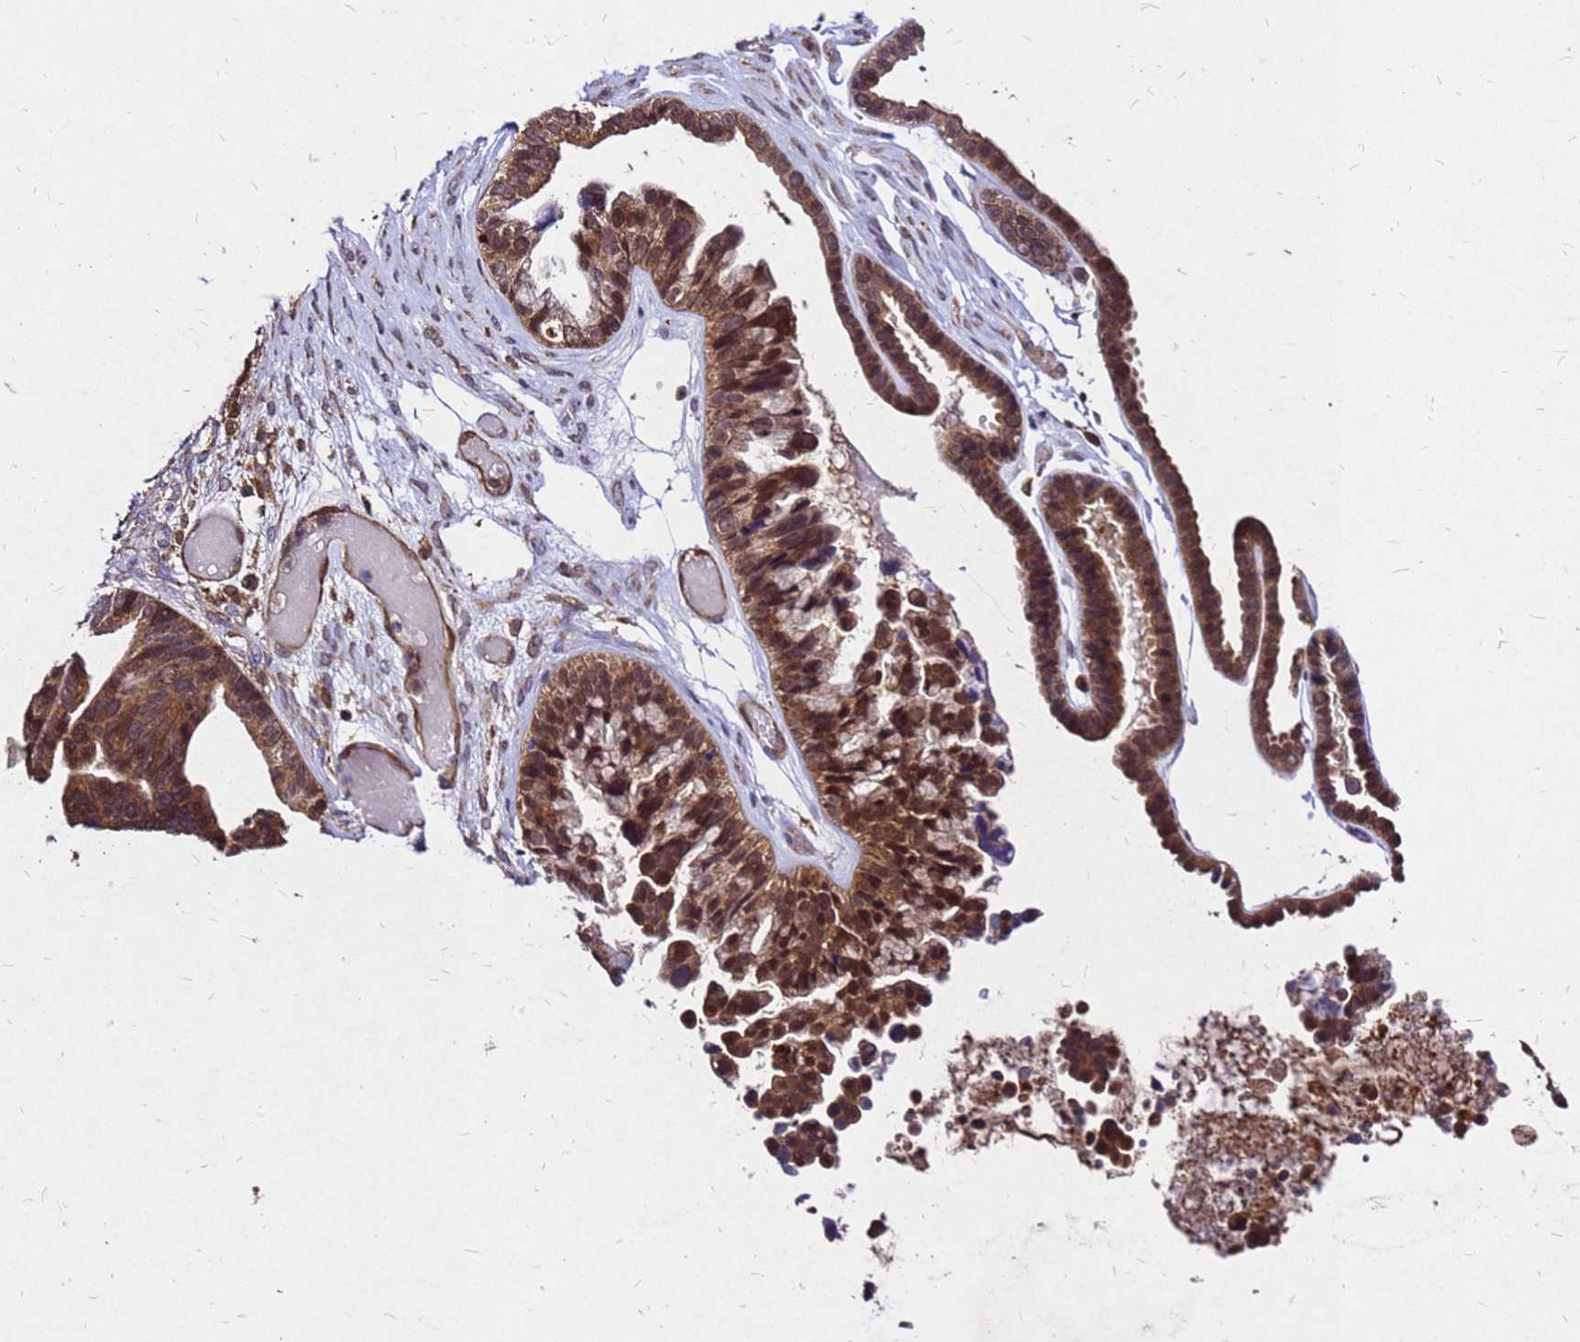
{"staining": {"intensity": "strong", "quantity": ">75%", "location": "cytoplasmic/membranous"}, "tissue": "ovarian cancer", "cell_type": "Tumor cells", "image_type": "cancer", "snomed": [{"axis": "morphology", "description": "Cystadenocarcinoma, serous, NOS"}, {"axis": "topography", "description": "Ovary"}], "caption": "Immunohistochemical staining of human ovarian cancer displays high levels of strong cytoplasmic/membranous expression in about >75% of tumor cells. Ihc stains the protein of interest in brown and the nuclei are stained blue.", "gene": "DUSP23", "patient": {"sex": "female", "age": 56}}